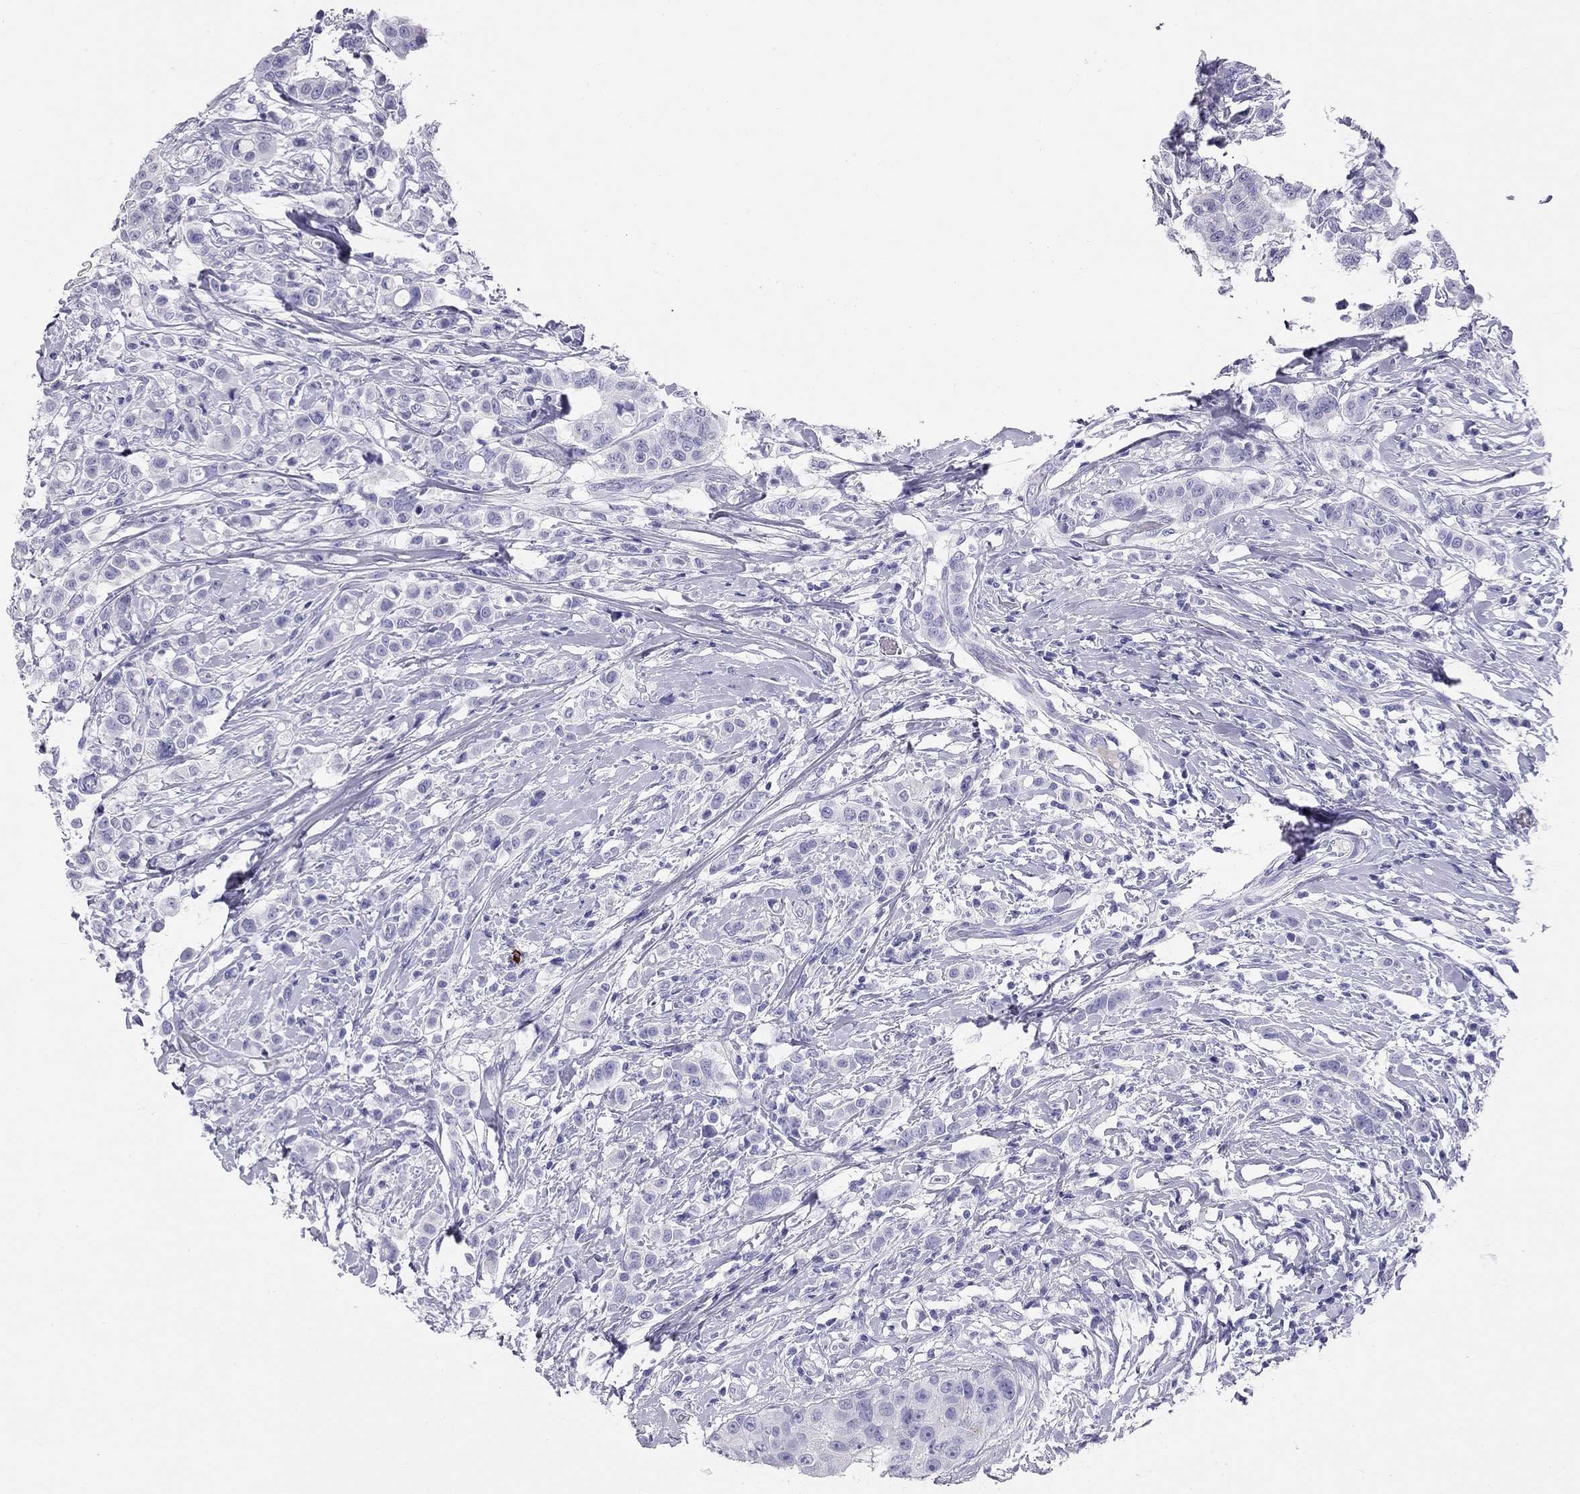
{"staining": {"intensity": "negative", "quantity": "none", "location": "none"}, "tissue": "breast cancer", "cell_type": "Tumor cells", "image_type": "cancer", "snomed": [{"axis": "morphology", "description": "Duct carcinoma"}, {"axis": "topography", "description": "Breast"}], "caption": "There is no significant expression in tumor cells of breast cancer.", "gene": "KLRG1", "patient": {"sex": "female", "age": 27}}